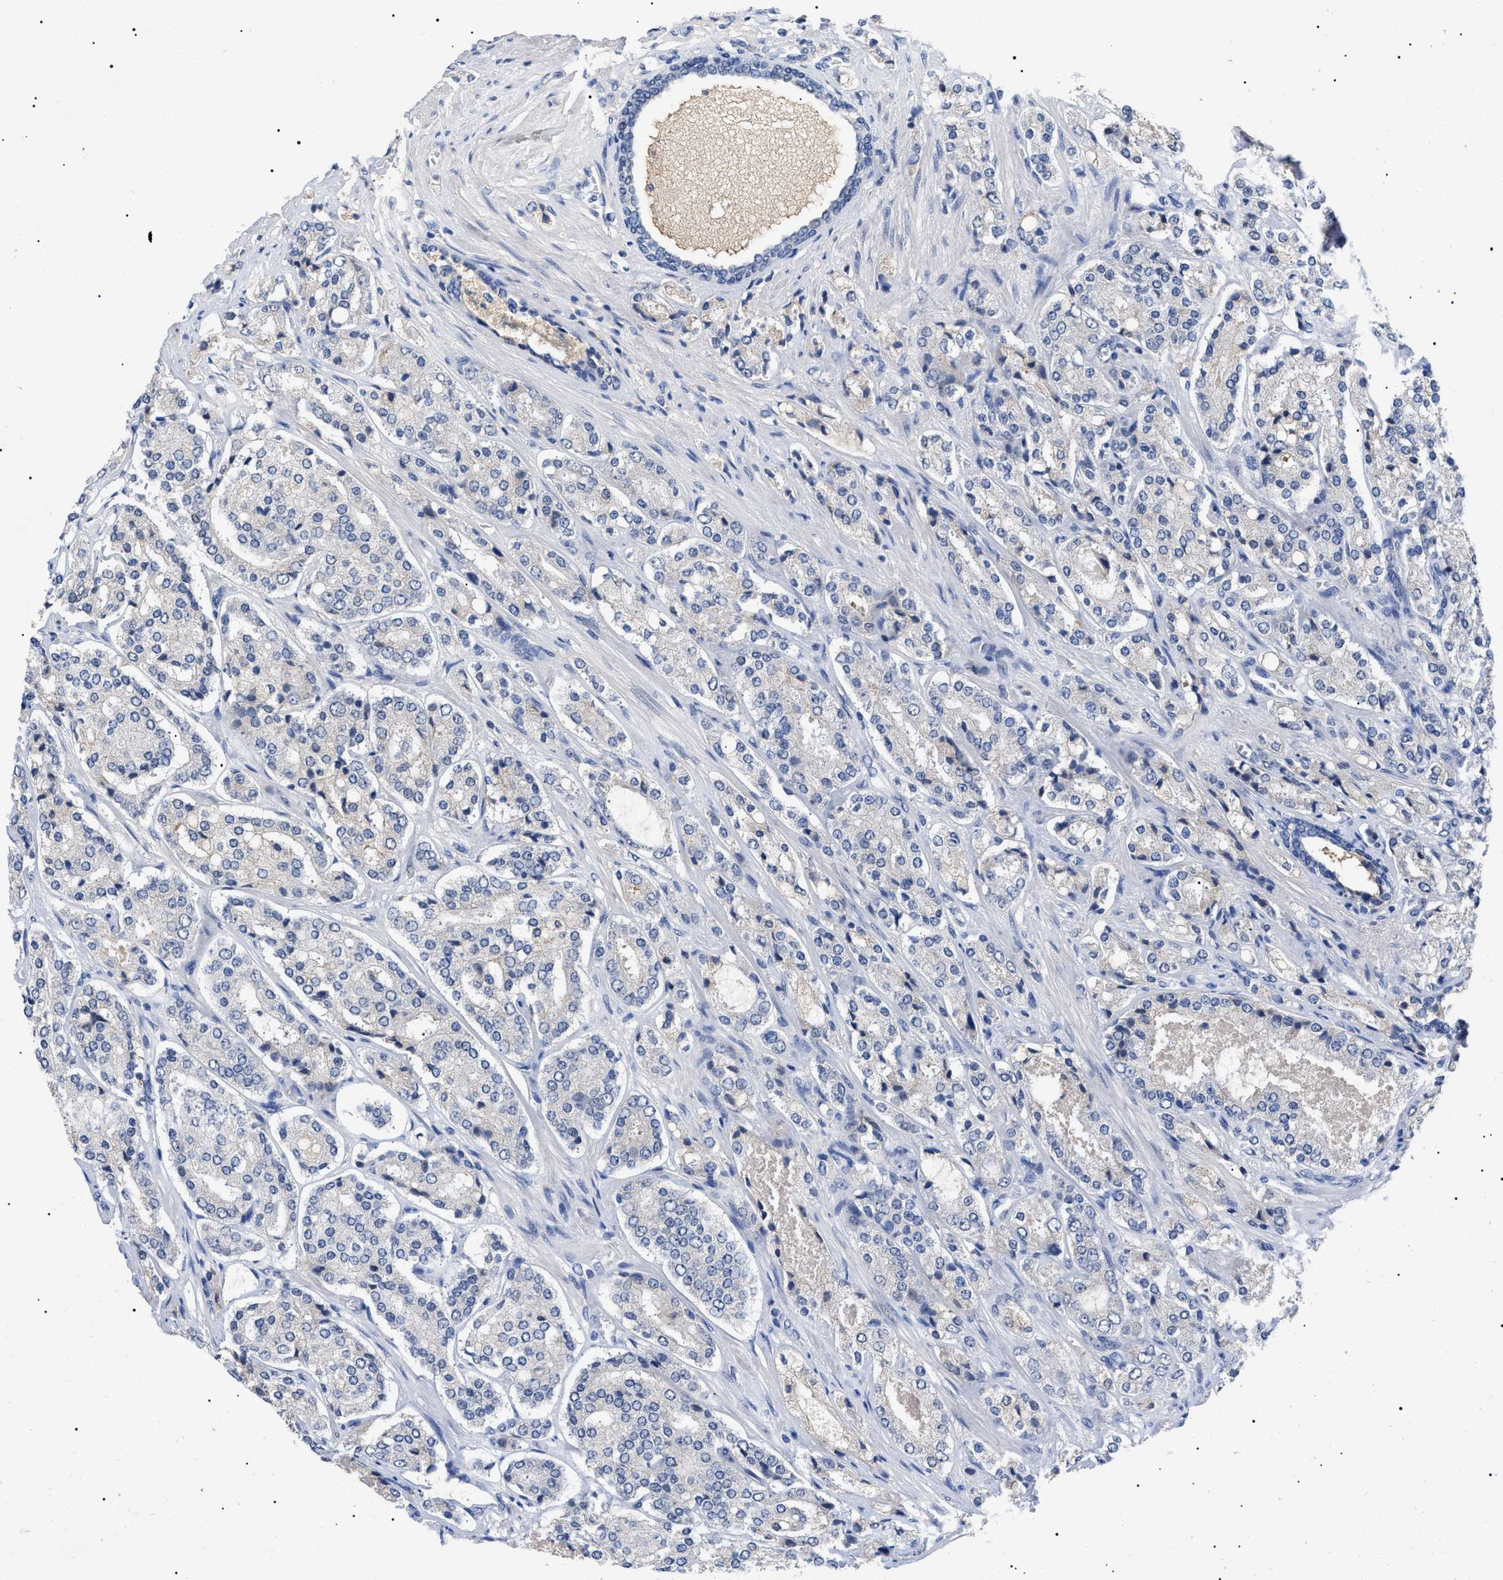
{"staining": {"intensity": "negative", "quantity": "none", "location": "none"}, "tissue": "prostate cancer", "cell_type": "Tumor cells", "image_type": "cancer", "snomed": [{"axis": "morphology", "description": "Adenocarcinoma, High grade"}, {"axis": "topography", "description": "Prostate"}], "caption": "Immunohistochemical staining of prostate cancer shows no significant staining in tumor cells.", "gene": "PRRT2", "patient": {"sex": "male", "age": 65}}